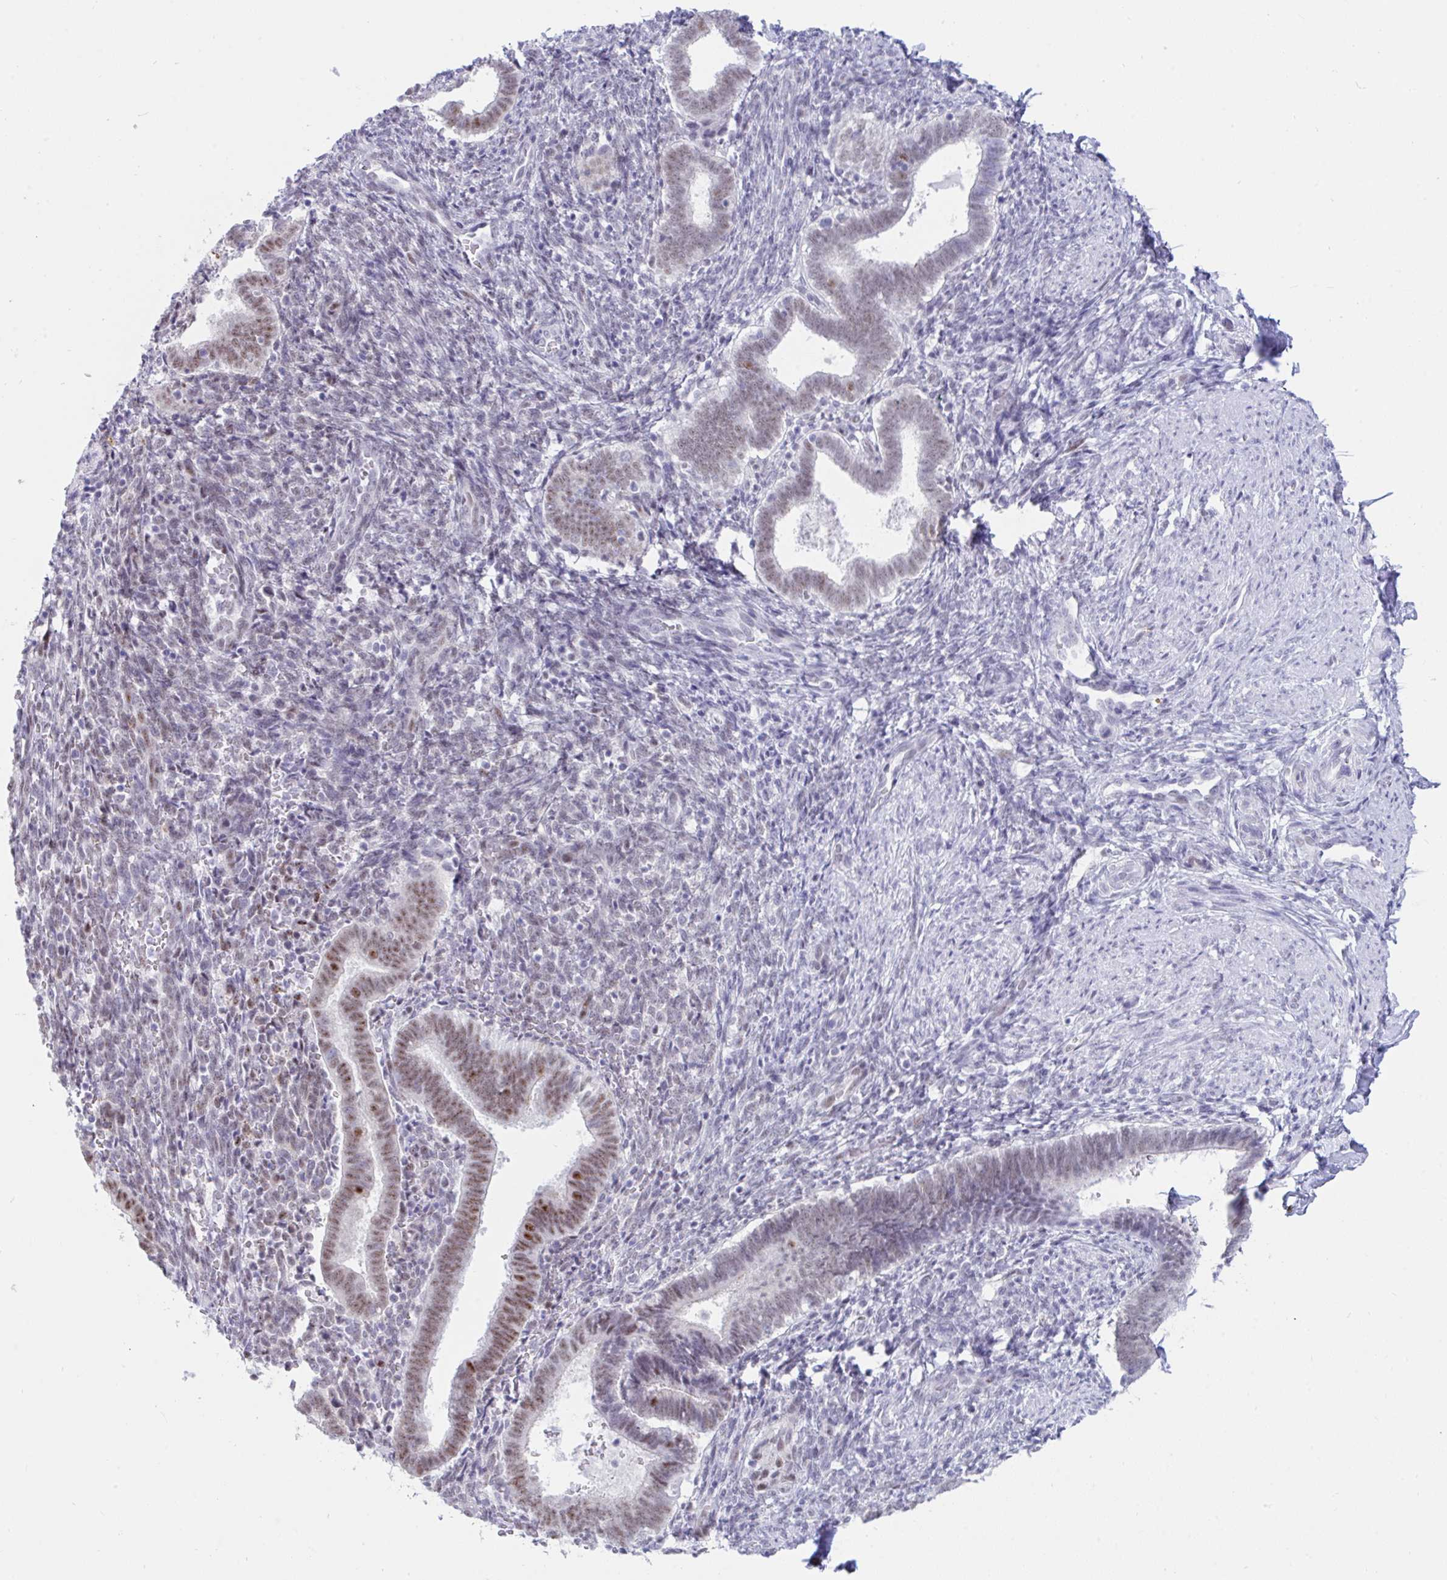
{"staining": {"intensity": "strong", "quantity": "25%-75%", "location": "nuclear"}, "tissue": "endometrium", "cell_type": "Cells in endometrial stroma", "image_type": "normal", "snomed": [{"axis": "morphology", "description": "Normal tissue, NOS"}, {"axis": "topography", "description": "Endometrium"}], "caption": "A histopathology image of endometrium stained for a protein shows strong nuclear brown staining in cells in endometrial stroma.", "gene": "IKZF2", "patient": {"sex": "female", "age": 34}}